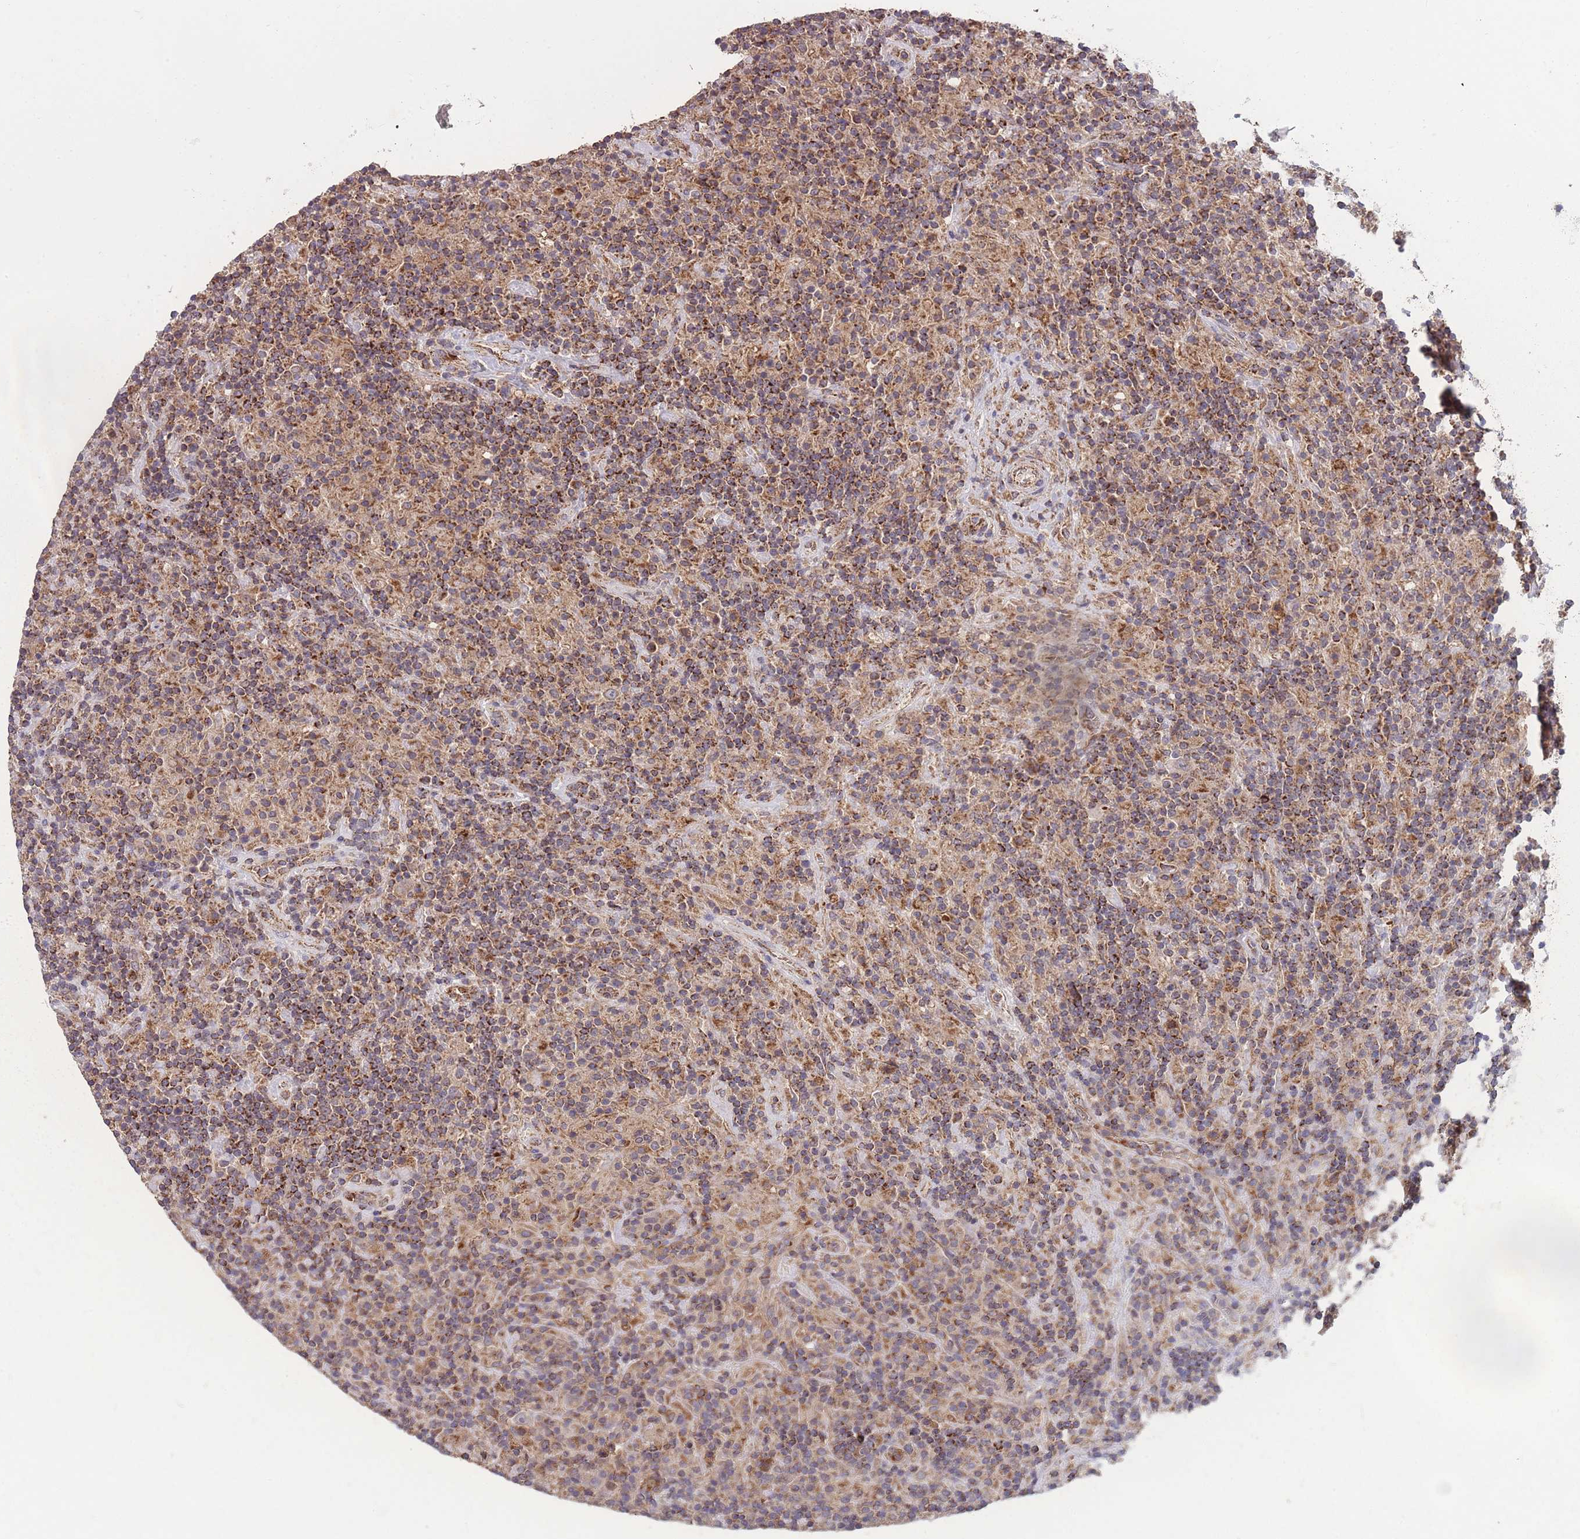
{"staining": {"intensity": "weak", "quantity": ">75%", "location": "cytoplasmic/membranous"}, "tissue": "lymphoma", "cell_type": "Tumor cells", "image_type": "cancer", "snomed": [{"axis": "morphology", "description": "Hodgkin's disease, NOS"}, {"axis": "topography", "description": "Lymph node"}], "caption": "This photomicrograph displays IHC staining of lymphoma, with low weak cytoplasmic/membranous expression in approximately >75% of tumor cells.", "gene": "SLC35B4", "patient": {"sex": "male", "age": 70}}